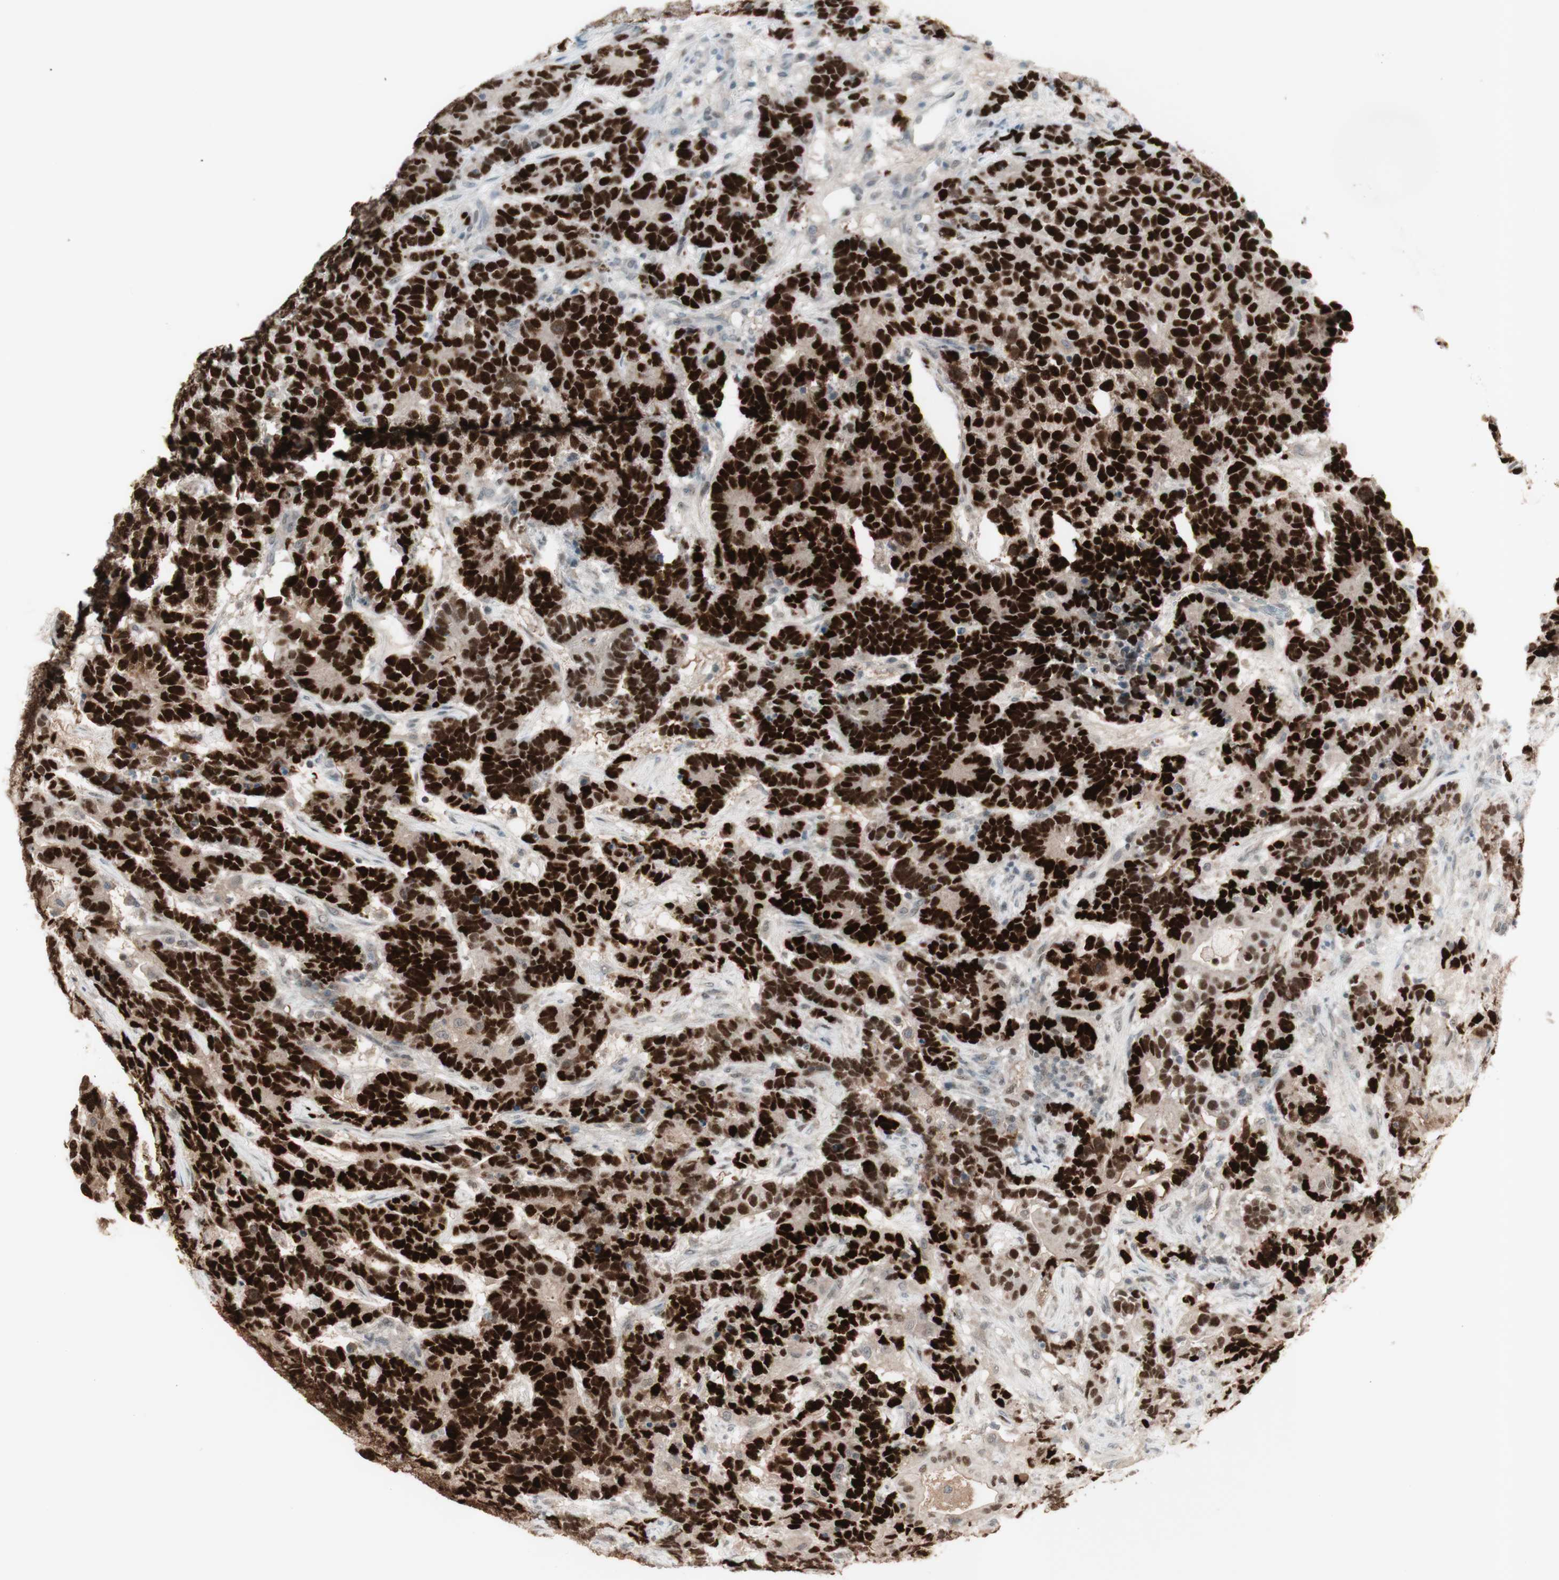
{"staining": {"intensity": "strong", "quantity": ">75%", "location": "nuclear"}, "tissue": "testis cancer", "cell_type": "Tumor cells", "image_type": "cancer", "snomed": [{"axis": "morphology", "description": "Carcinoma, Embryonal, NOS"}, {"axis": "topography", "description": "Testis"}], "caption": "Brown immunohistochemical staining in embryonal carcinoma (testis) exhibits strong nuclear staining in about >75% of tumor cells.", "gene": "MSH6", "patient": {"sex": "male", "age": 26}}